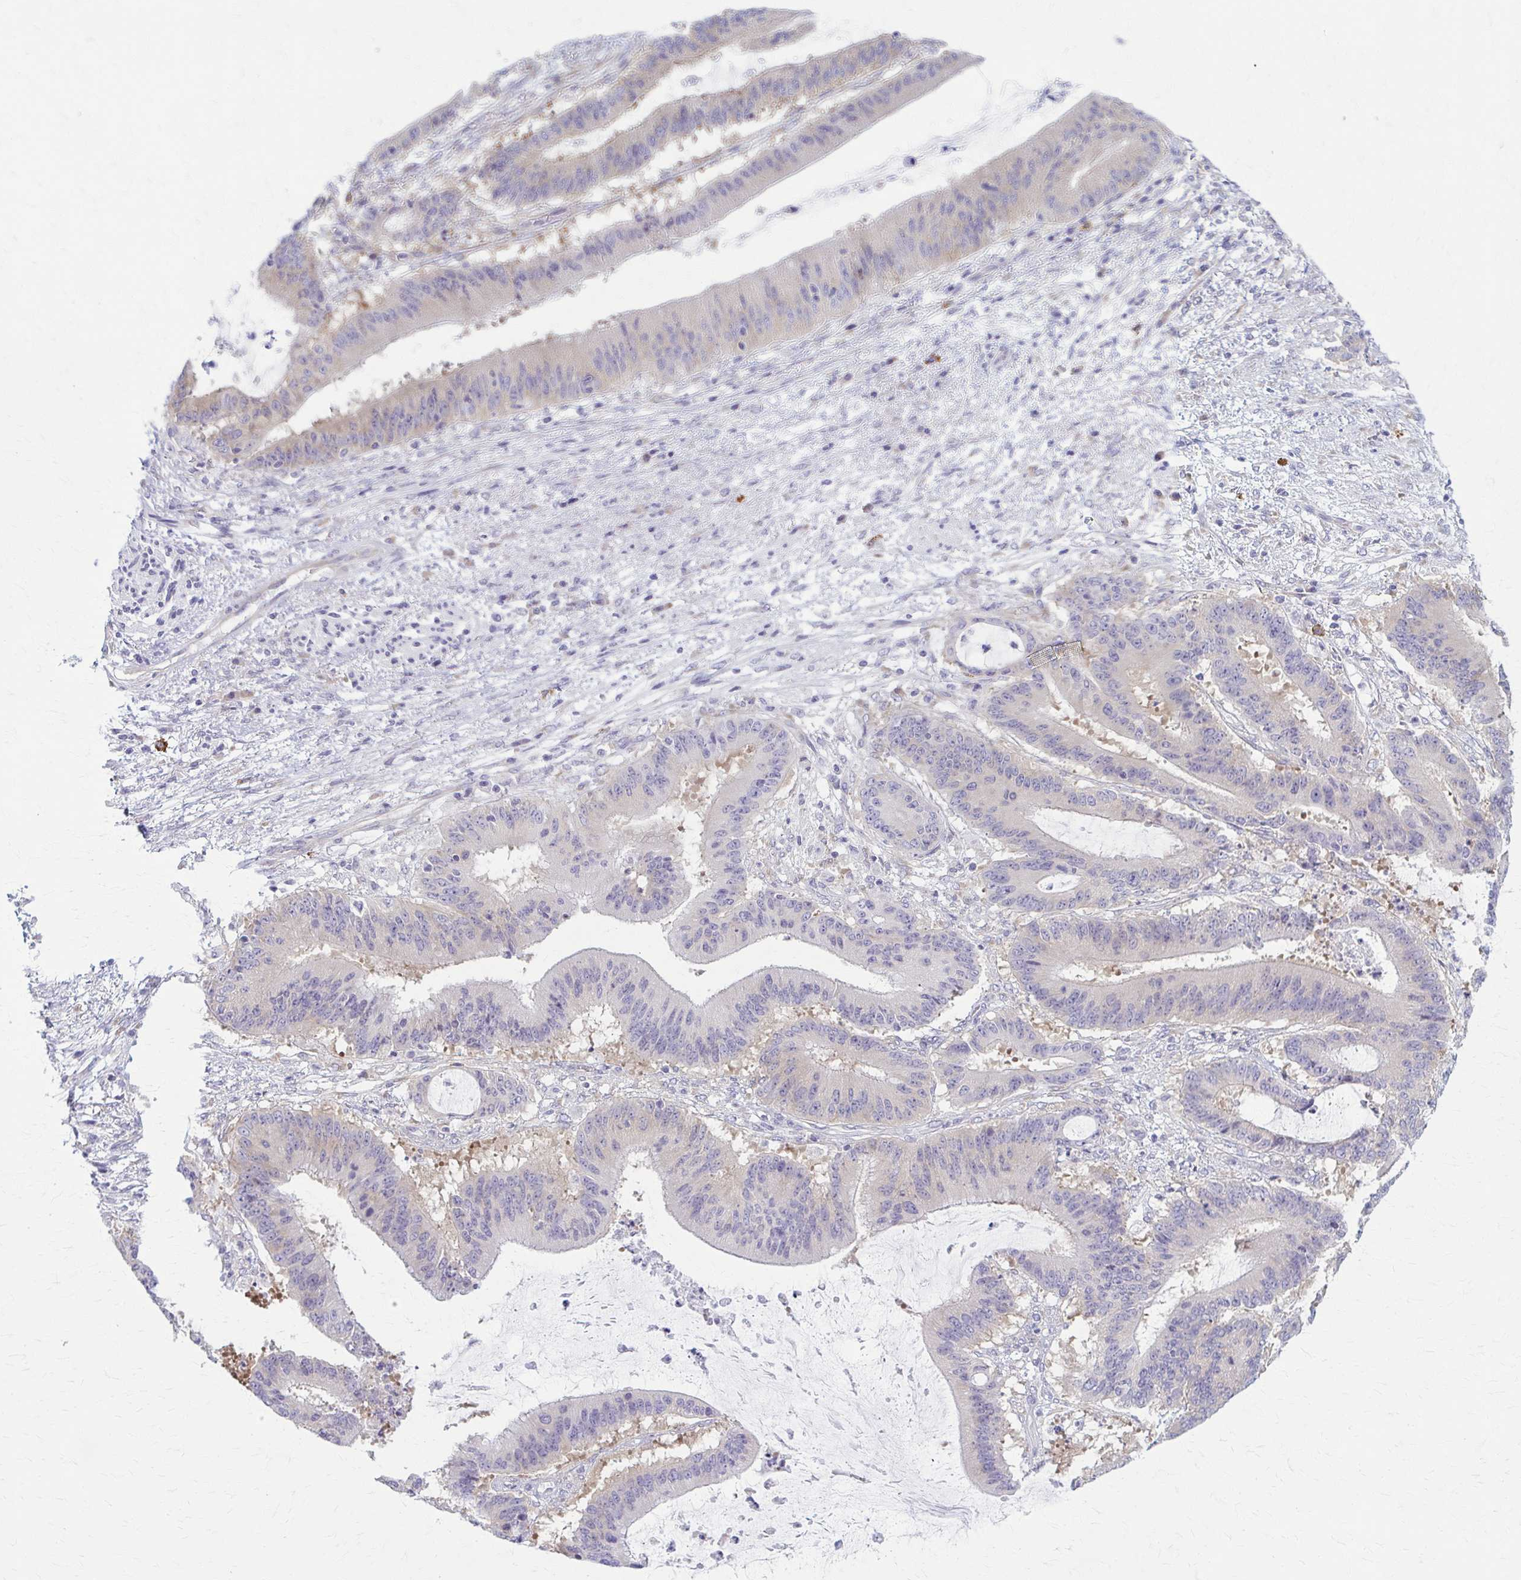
{"staining": {"intensity": "negative", "quantity": "none", "location": "none"}, "tissue": "liver cancer", "cell_type": "Tumor cells", "image_type": "cancer", "snomed": [{"axis": "morphology", "description": "Normal tissue, NOS"}, {"axis": "morphology", "description": "Cholangiocarcinoma"}, {"axis": "topography", "description": "Liver"}, {"axis": "topography", "description": "Peripheral nerve tissue"}], "caption": "DAB (3,3'-diaminobenzidine) immunohistochemical staining of liver cholangiocarcinoma demonstrates no significant expression in tumor cells.", "gene": "PRKRA", "patient": {"sex": "female", "age": 73}}